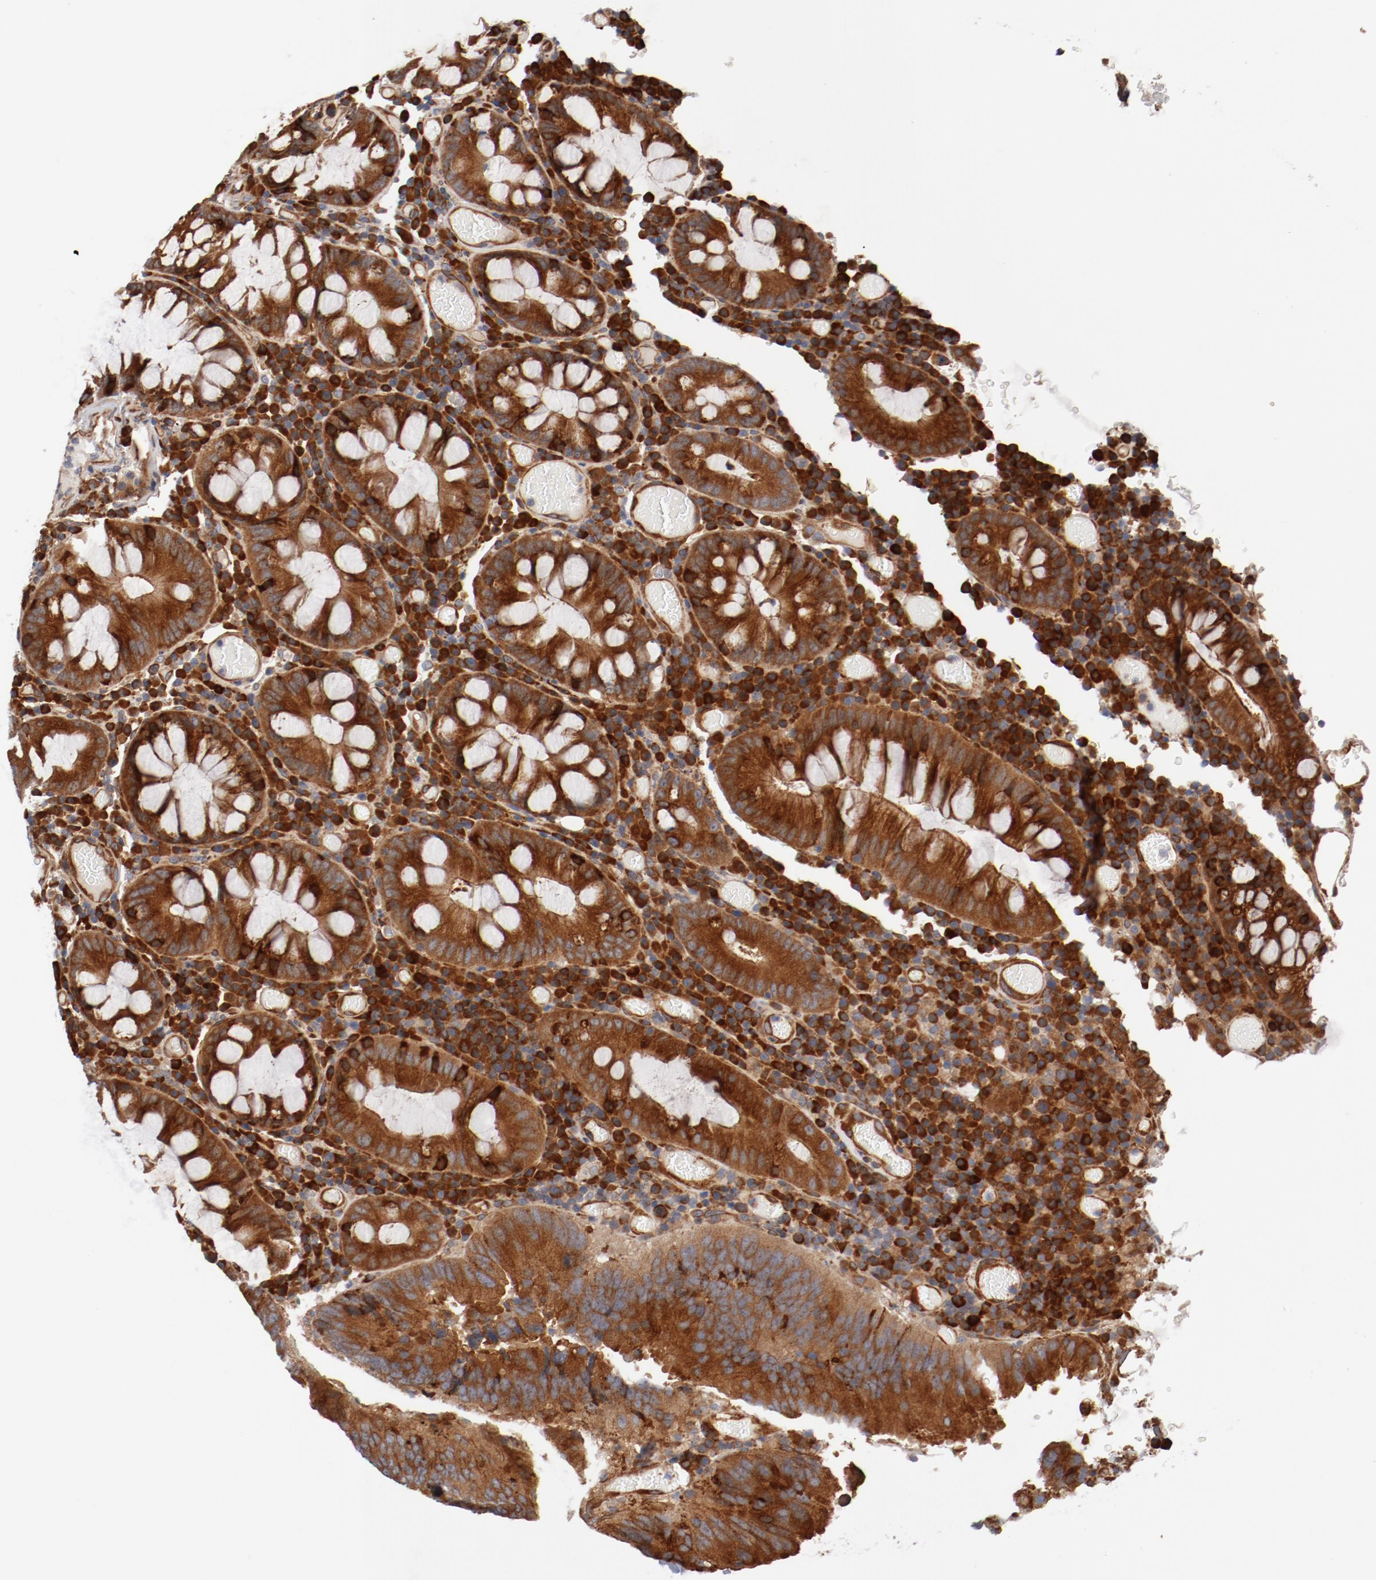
{"staining": {"intensity": "strong", "quantity": ">75%", "location": "cytoplasmic/membranous"}, "tissue": "colorectal cancer", "cell_type": "Tumor cells", "image_type": "cancer", "snomed": [{"axis": "morphology", "description": "Normal tissue, NOS"}, {"axis": "morphology", "description": "Adenocarcinoma, NOS"}, {"axis": "topography", "description": "Colon"}], "caption": "Brown immunohistochemical staining in human colorectal adenocarcinoma shows strong cytoplasmic/membranous expression in approximately >75% of tumor cells.", "gene": "PITPNM2", "patient": {"sex": "female", "age": 78}}